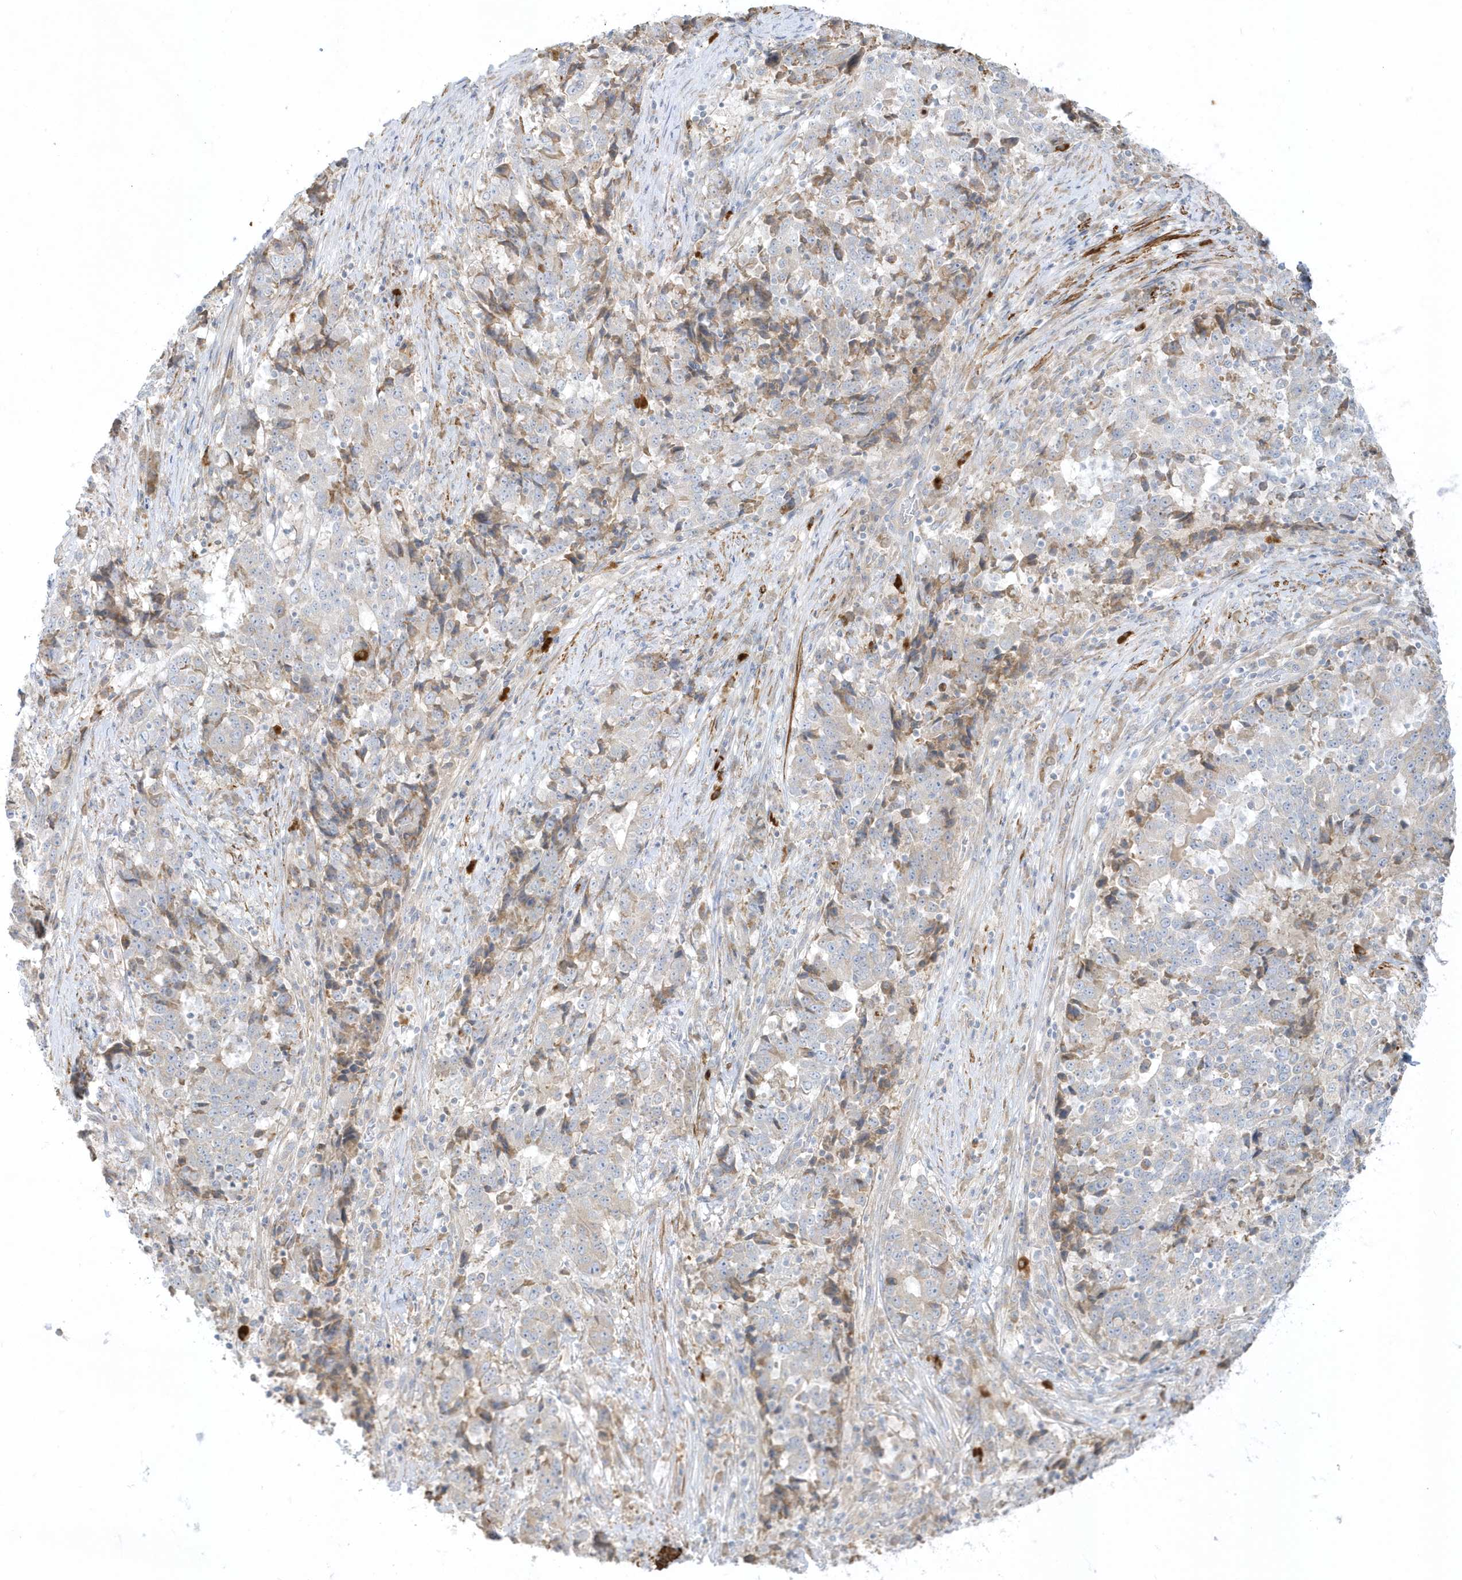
{"staining": {"intensity": "negative", "quantity": "none", "location": "none"}, "tissue": "stomach cancer", "cell_type": "Tumor cells", "image_type": "cancer", "snomed": [{"axis": "morphology", "description": "Adenocarcinoma, NOS"}, {"axis": "topography", "description": "Stomach"}], "caption": "High magnification brightfield microscopy of stomach cancer stained with DAB (brown) and counterstained with hematoxylin (blue): tumor cells show no significant expression.", "gene": "THADA", "patient": {"sex": "male", "age": 59}}